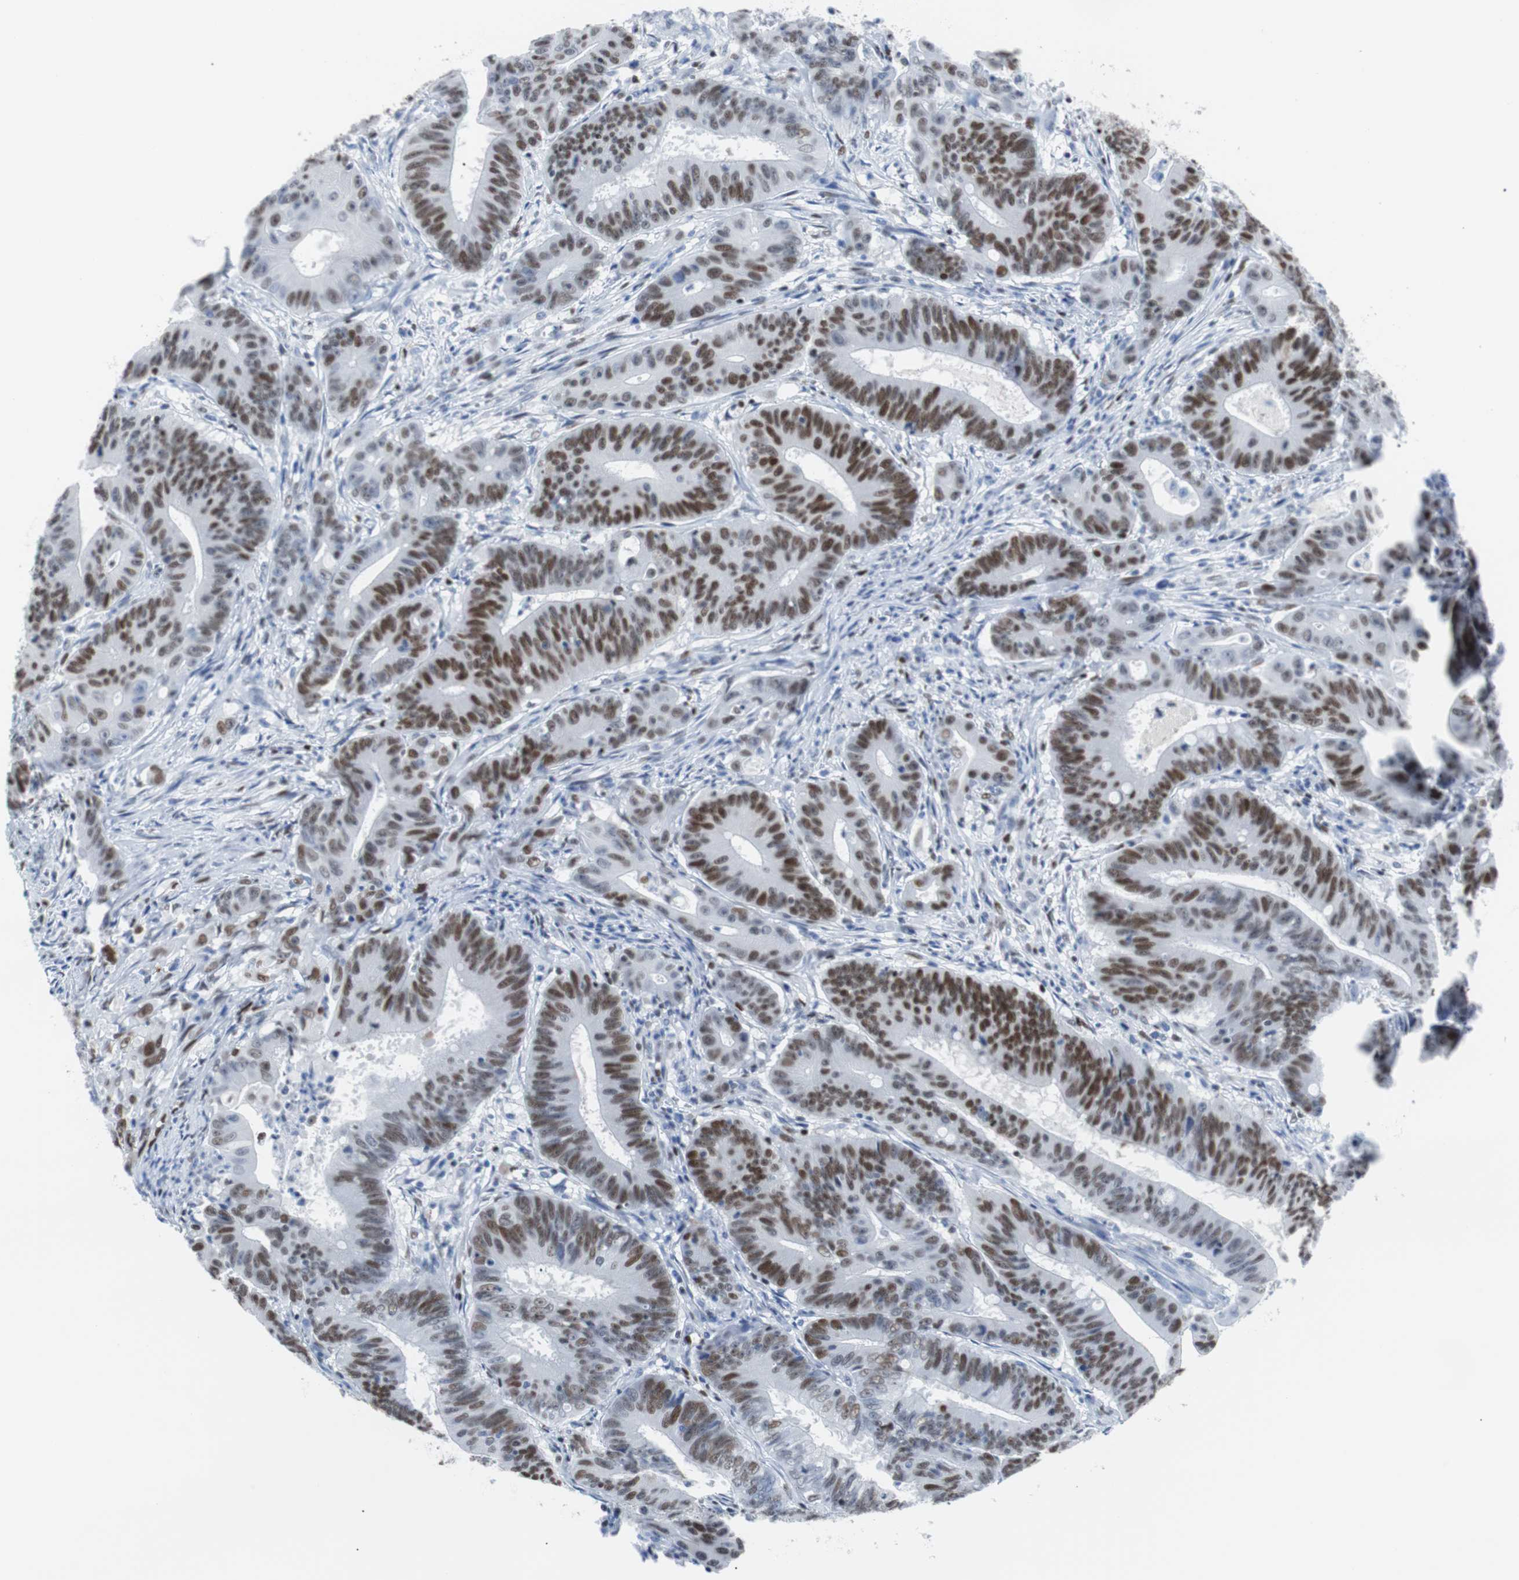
{"staining": {"intensity": "strong", "quantity": ">75%", "location": "nuclear"}, "tissue": "colorectal cancer", "cell_type": "Tumor cells", "image_type": "cancer", "snomed": [{"axis": "morphology", "description": "Adenocarcinoma, NOS"}, {"axis": "topography", "description": "Colon"}], "caption": "Human colorectal cancer stained with a protein marker displays strong staining in tumor cells.", "gene": "JUN", "patient": {"sex": "male", "age": 45}}